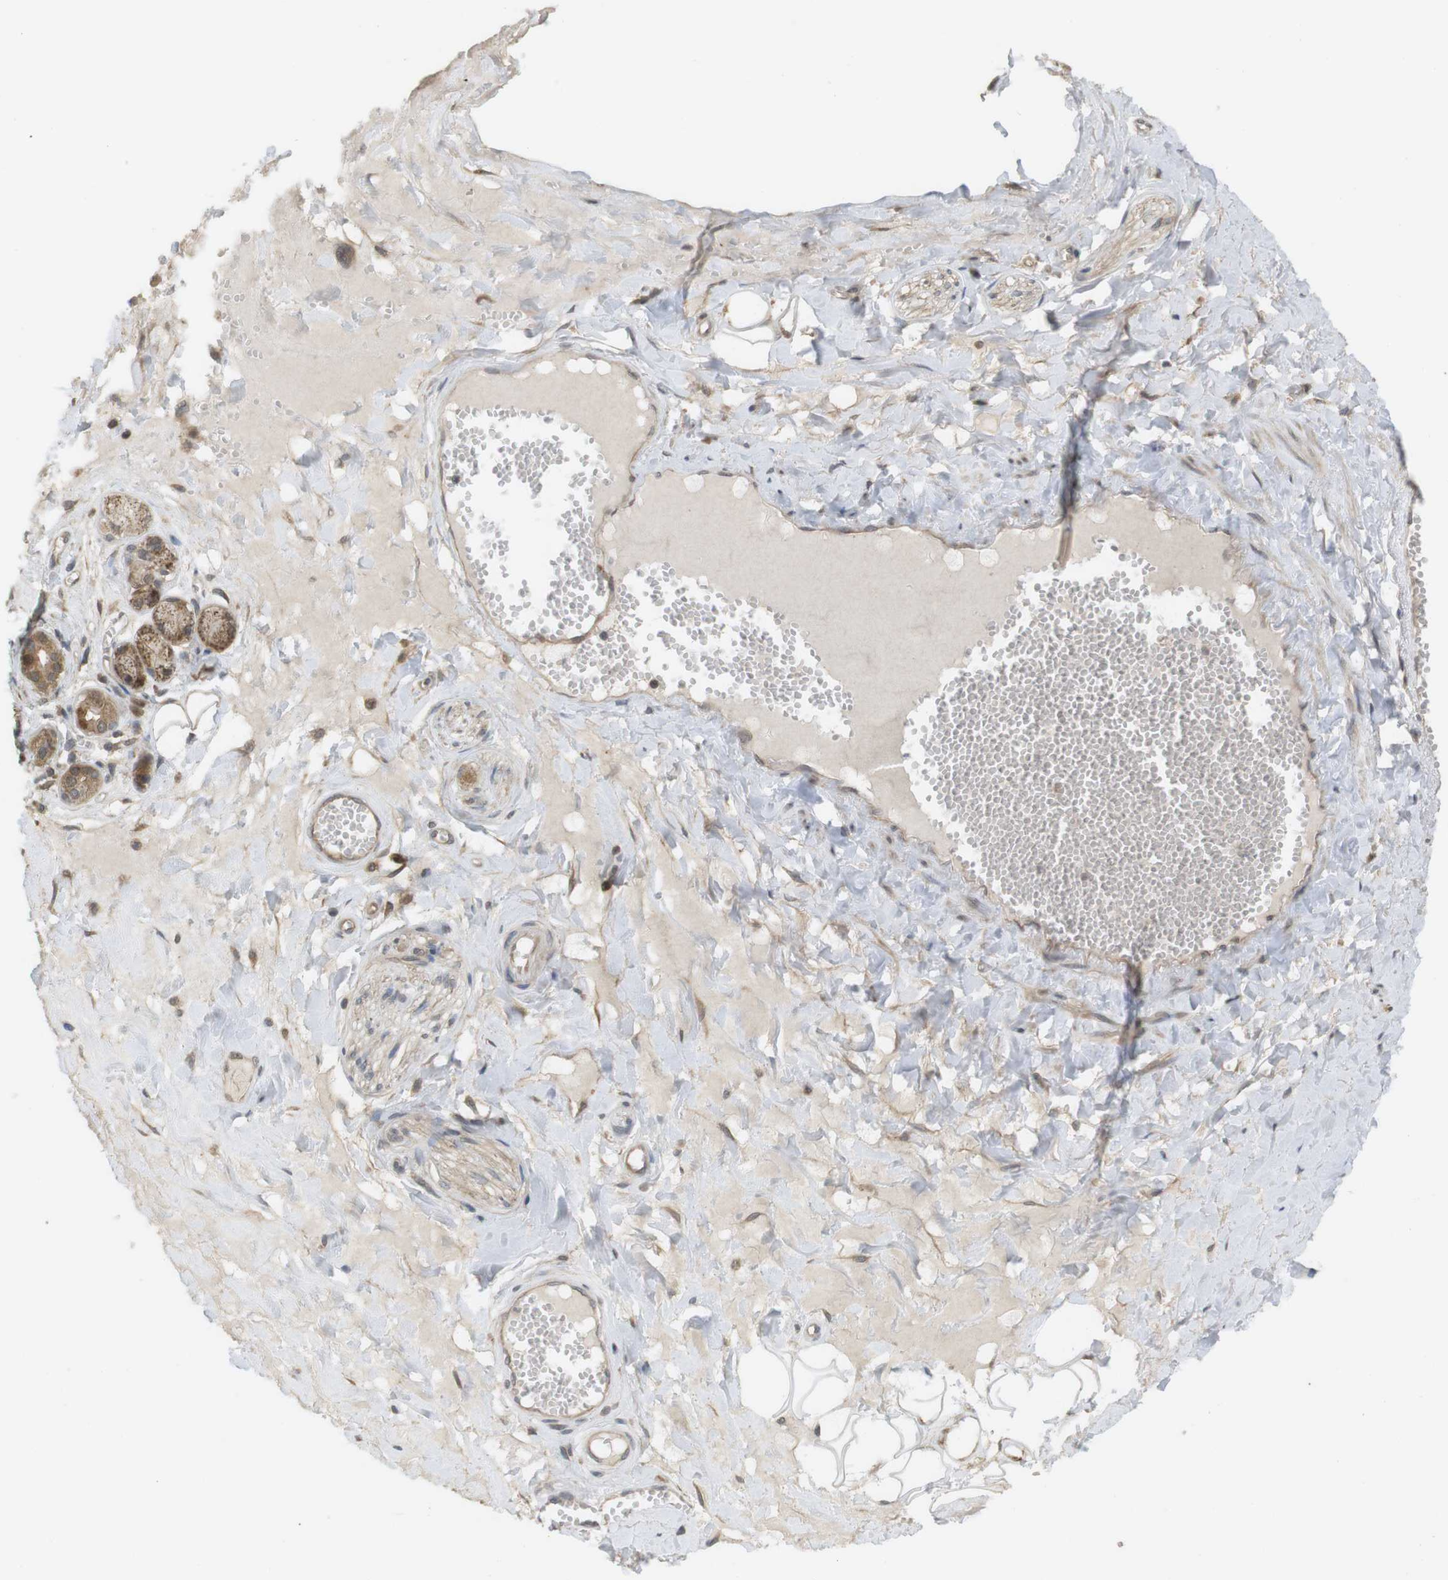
{"staining": {"intensity": "moderate", "quantity": ">75%", "location": "cytoplasmic/membranous"}, "tissue": "adipose tissue", "cell_type": "Adipocytes", "image_type": "normal", "snomed": [{"axis": "morphology", "description": "Normal tissue, NOS"}, {"axis": "morphology", "description": "Inflammation, NOS"}, {"axis": "topography", "description": "Salivary gland"}, {"axis": "topography", "description": "Peripheral nerve tissue"}], "caption": "Adipocytes reveal medium levels of moderate cytoplasmic/membranous staining in about >75% of cells in unremarkable human adipose tissue. Immunohistochemistry stains the protein of interest in brown and the nuclei are stained blue.", "gene": "RNF130", "patient": {"sex": "female", "age": 75}}